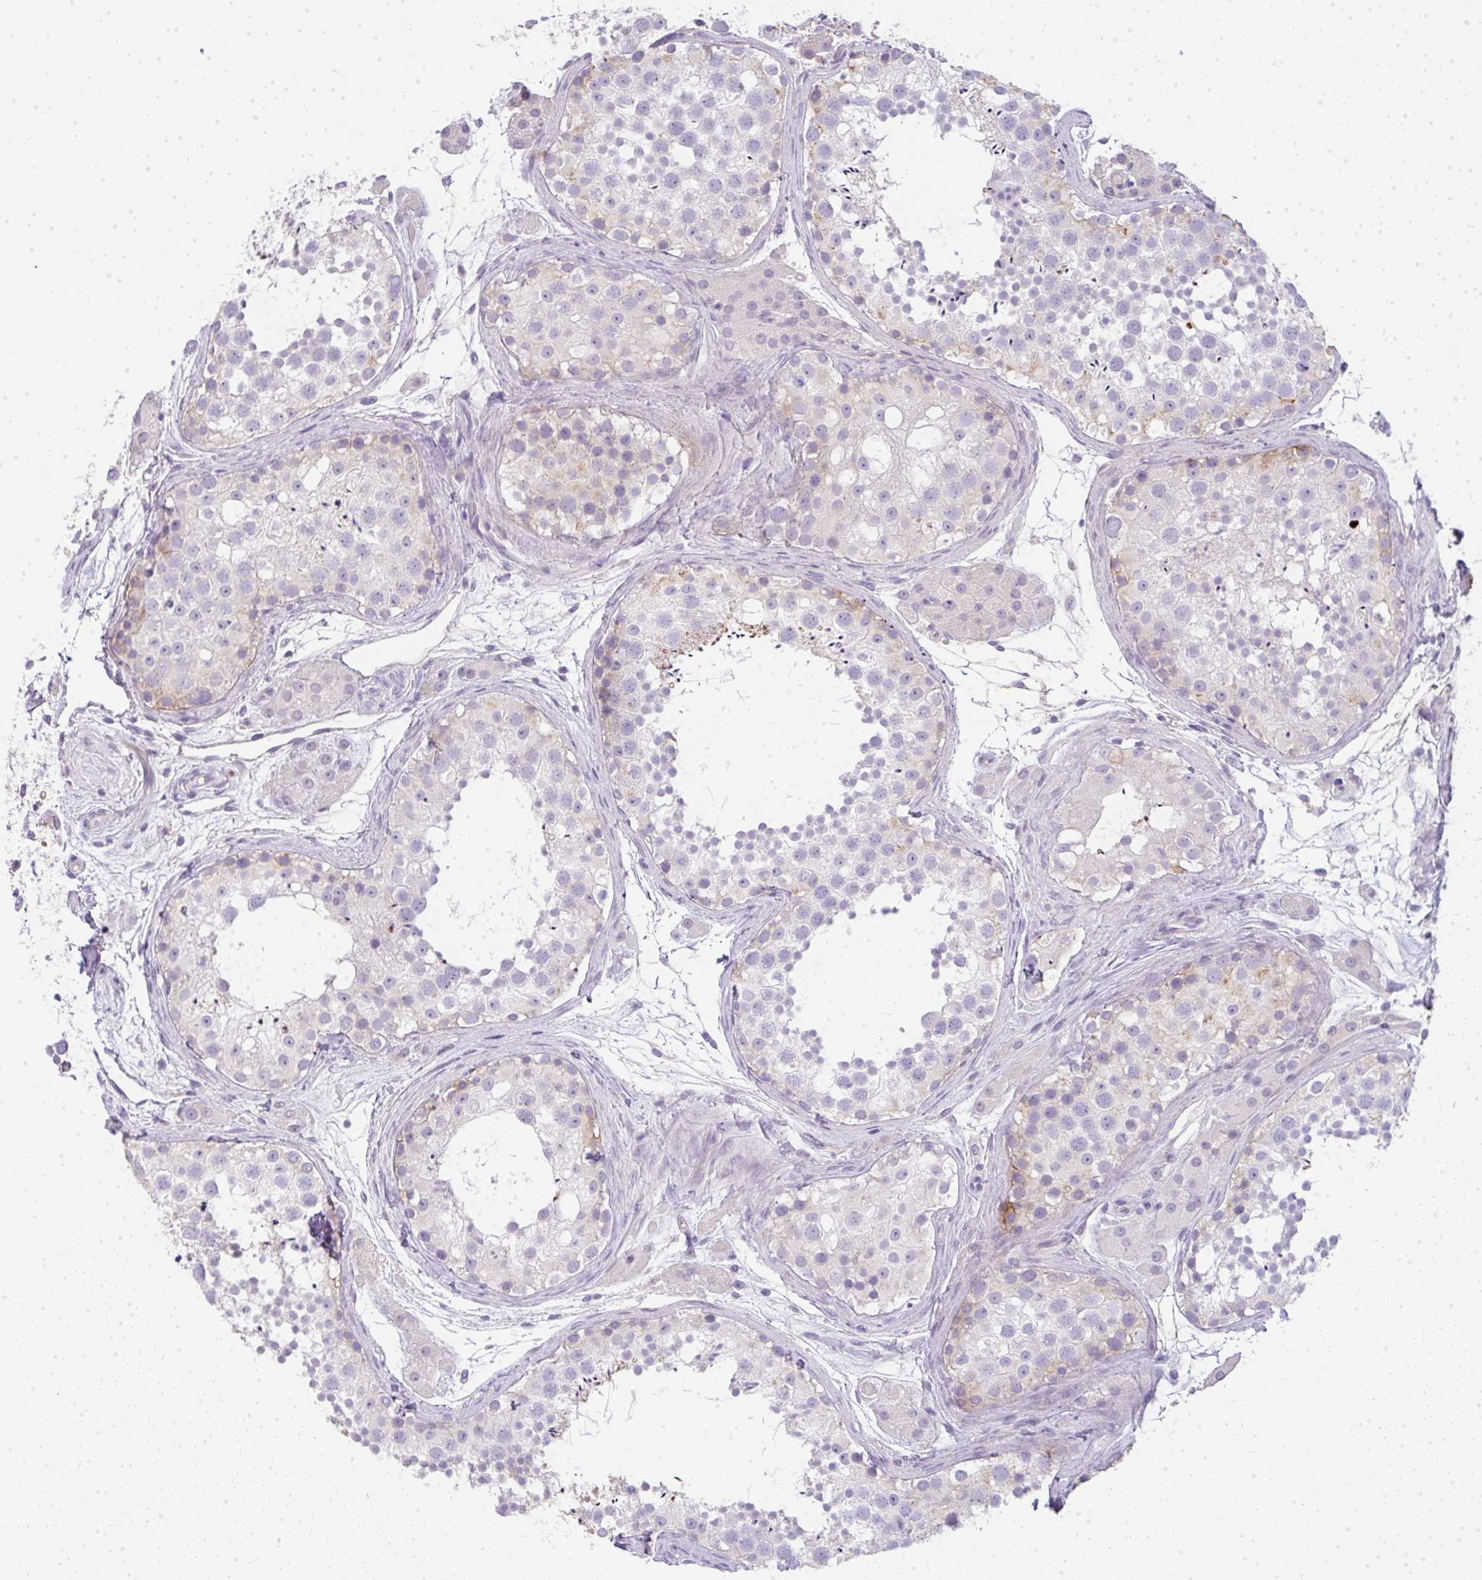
{"staining": {"intensity": "moderate", "quantity": "<25%", "location": "cytoplasmic/membranous"}, "tissue": "testis", "cell_type": "Cells in seminiferous ducts", "image_type": "normal", "snomed": [{"axis": "morphology", "description": "Normal tissue, NOS"}, {"axis": "topography", "description": "Testis"}], "caption": "Moderate cytoplasmic/membranous positivity is appreciated in about <25% of cells in seminiferous ducts in normal testis. The protein of interest is shown in brown color, while the nuclei are stained blue.", "gene": "LPAR4", "patient": {"sex": "male", "age": 41}}